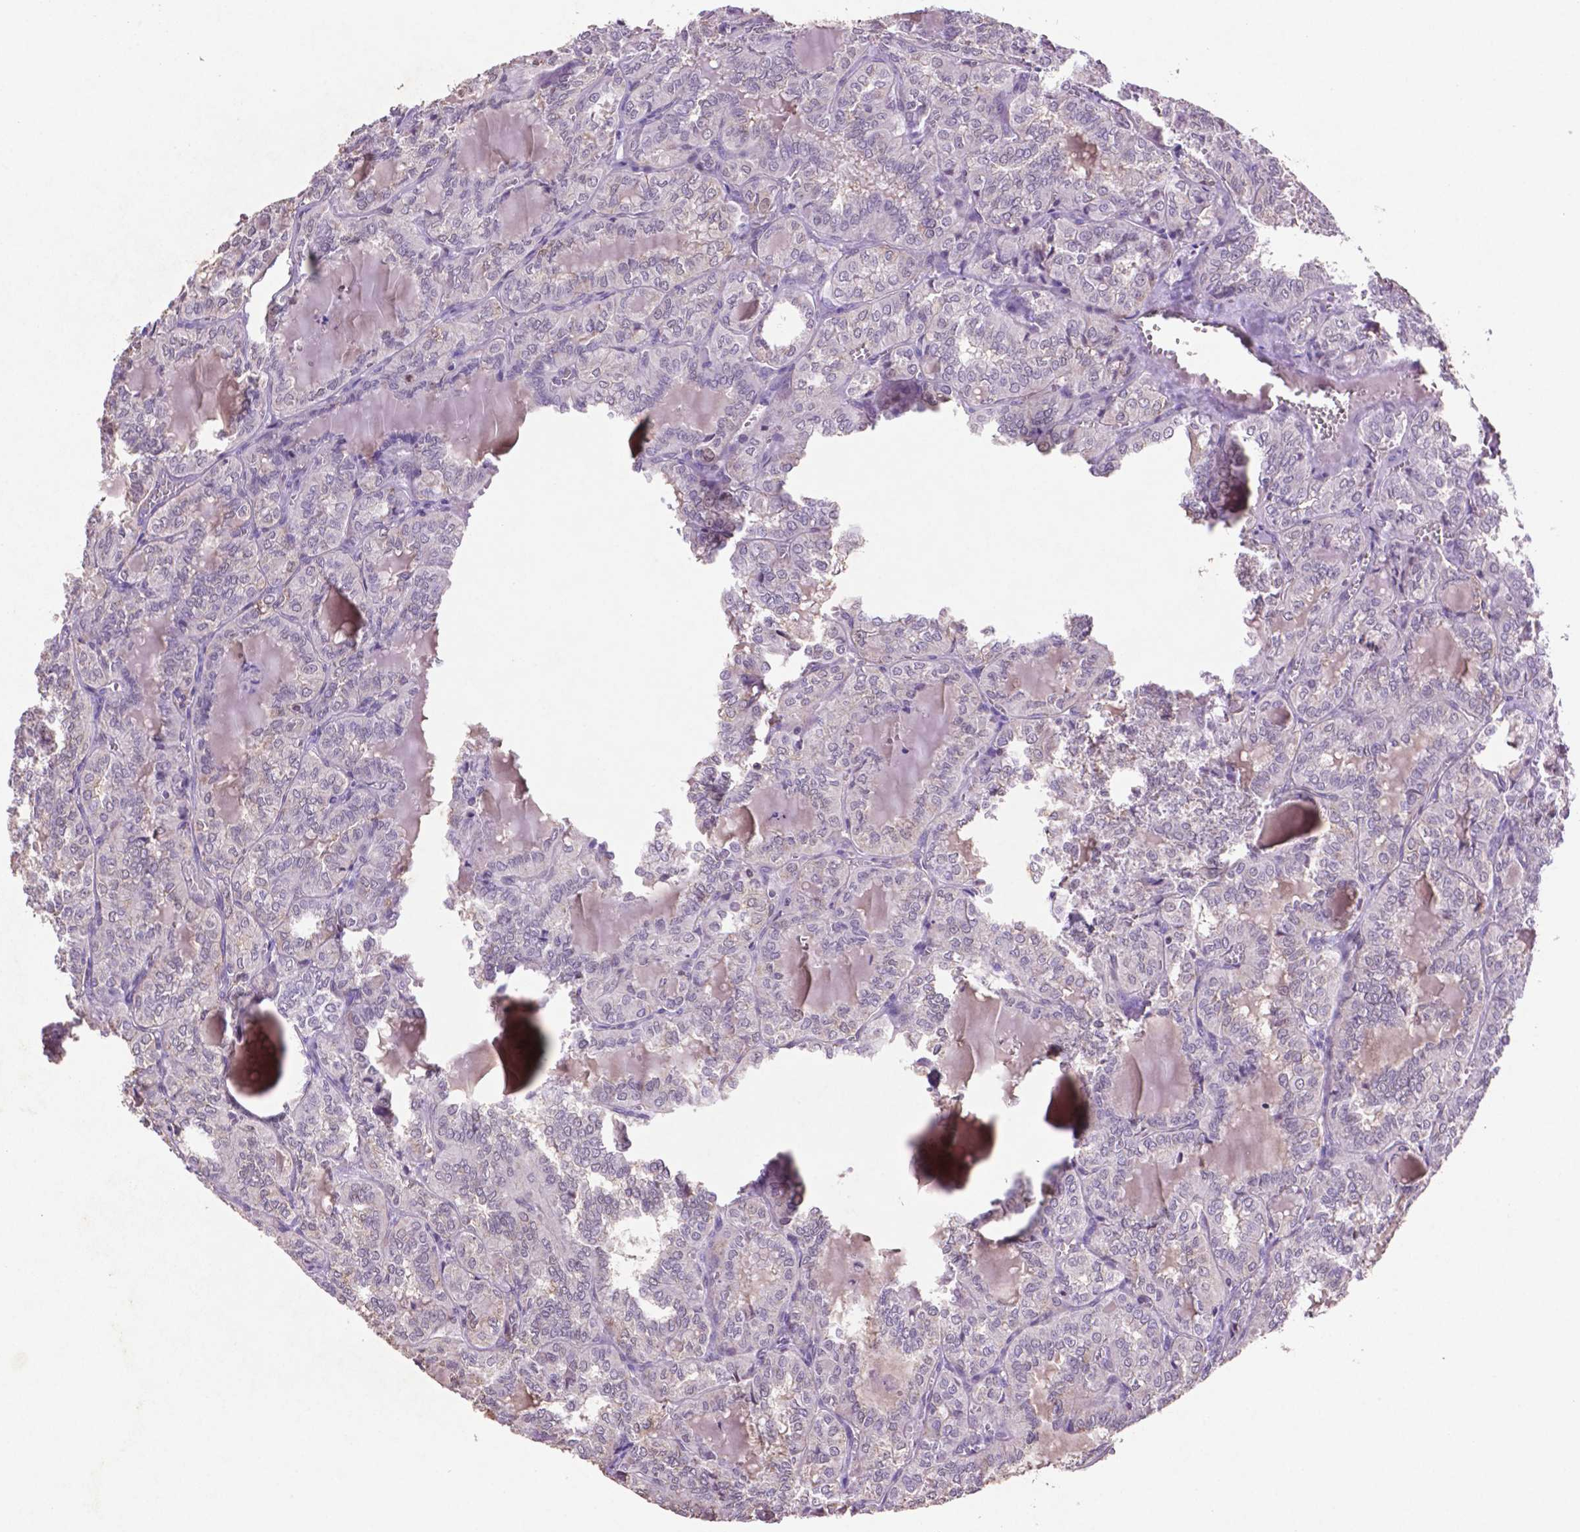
{"staining": {"intensity": "negative", "quantity": "none", "location": "none"}, "tissue": "thyroid cancer", "cell_type": "Tumor cells", "image_type": "cancer", "snomed": [{"axis": "morphology", "description": "Papillary adenocarcinoma, NOS"}, {"axis": "topography", "description": "Thyroid gland"}], "caption": "The immunohistochemistry micrograph has no significant positivity in tumor cells of thyroid papillary adenocarcinoma tissue.", "gene": "GLRX", "patient": {"sex": "female", "age": 41}}